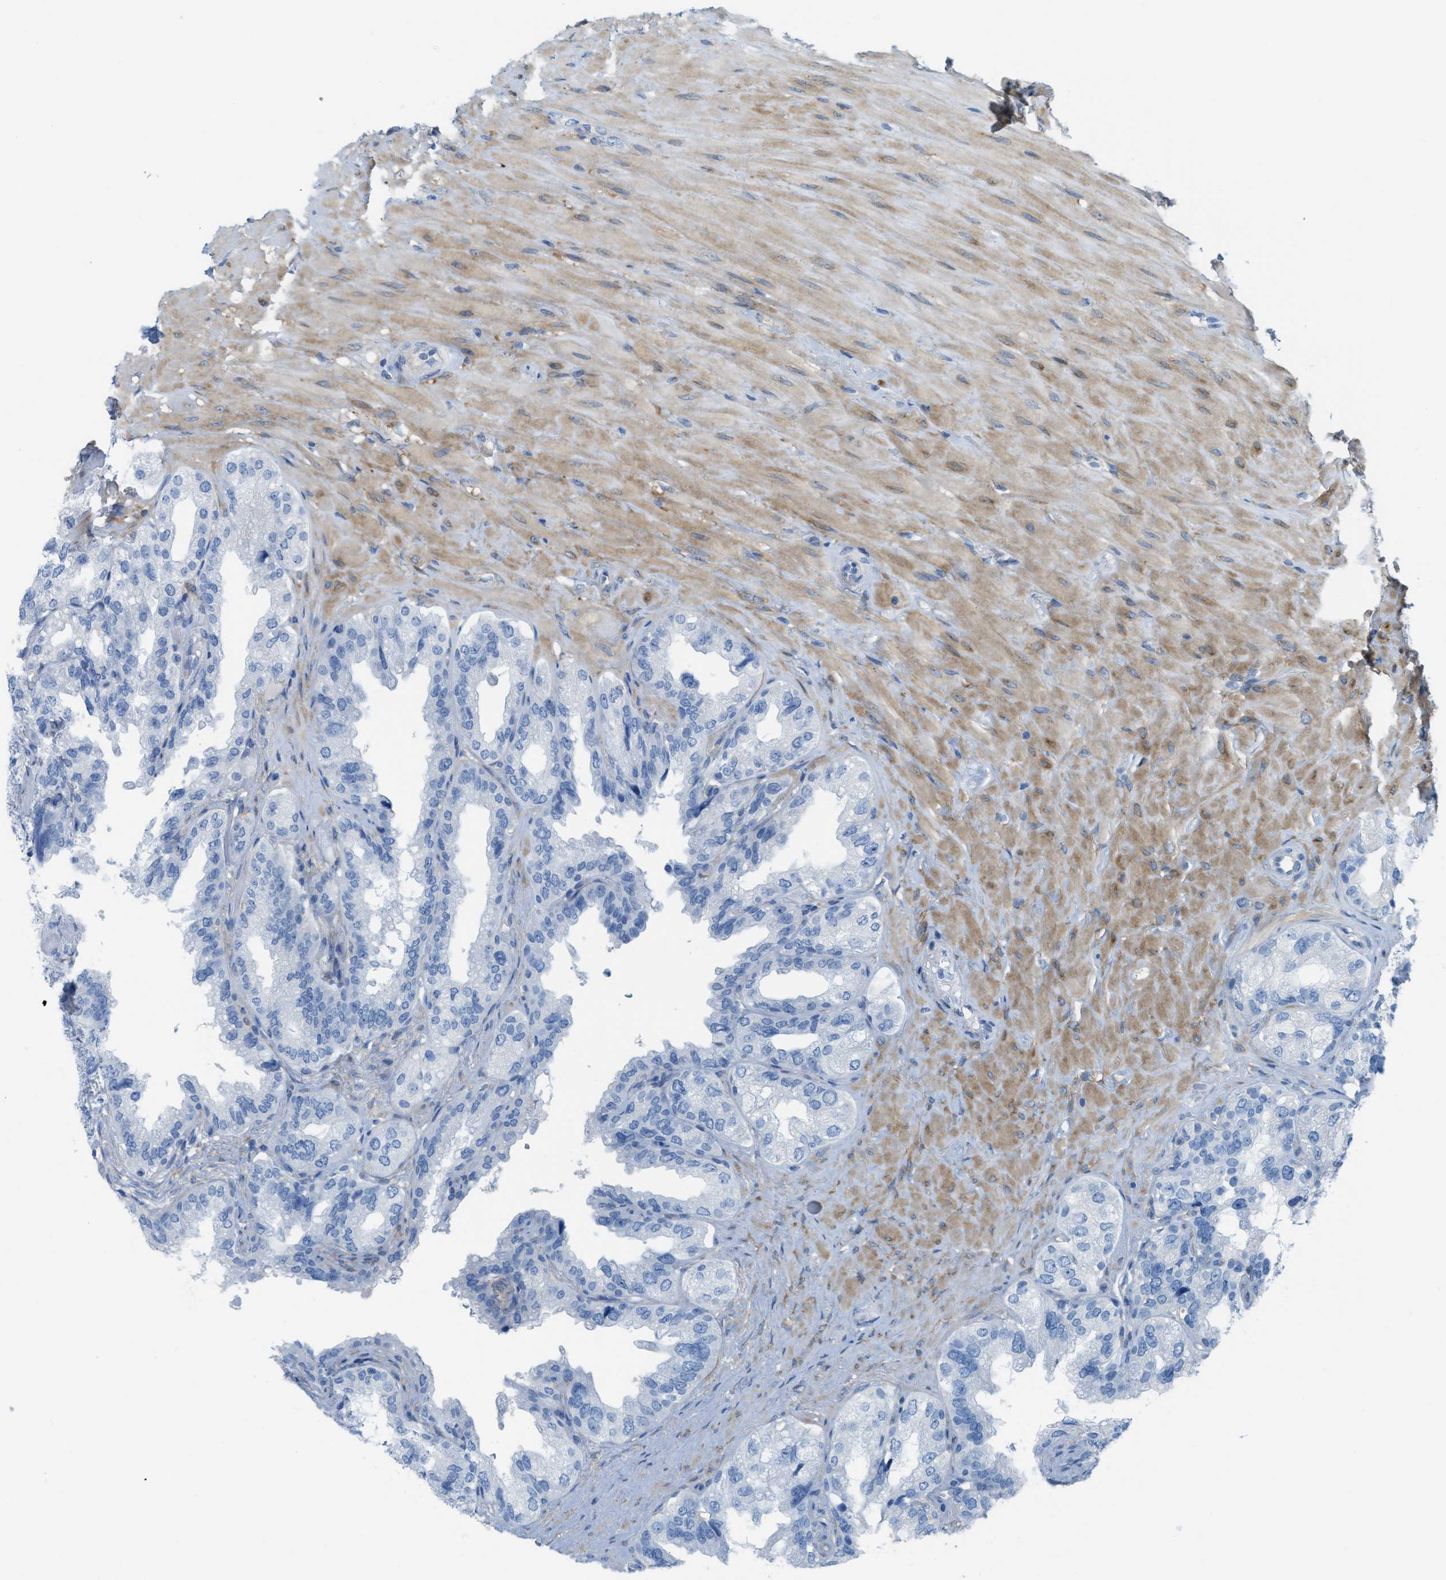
{"staining": {"intensity": "negative", "quantity": "none", "location": "none"}, "tissue": "seminal vesicle", "cell_type": "Glandular cells", "image_type": "normal", "snomed": [{"axis": "morphology", "description": "Normal tissue, NOS"}, {"axis": "topography", "description": "Seminal veicle"}], "caption": "Seminal vesicle stained for a protein using IHC shows no positivity glandular cells.", "gene": "ASGR1", "patient": {"sex": "male", "age": 68}}